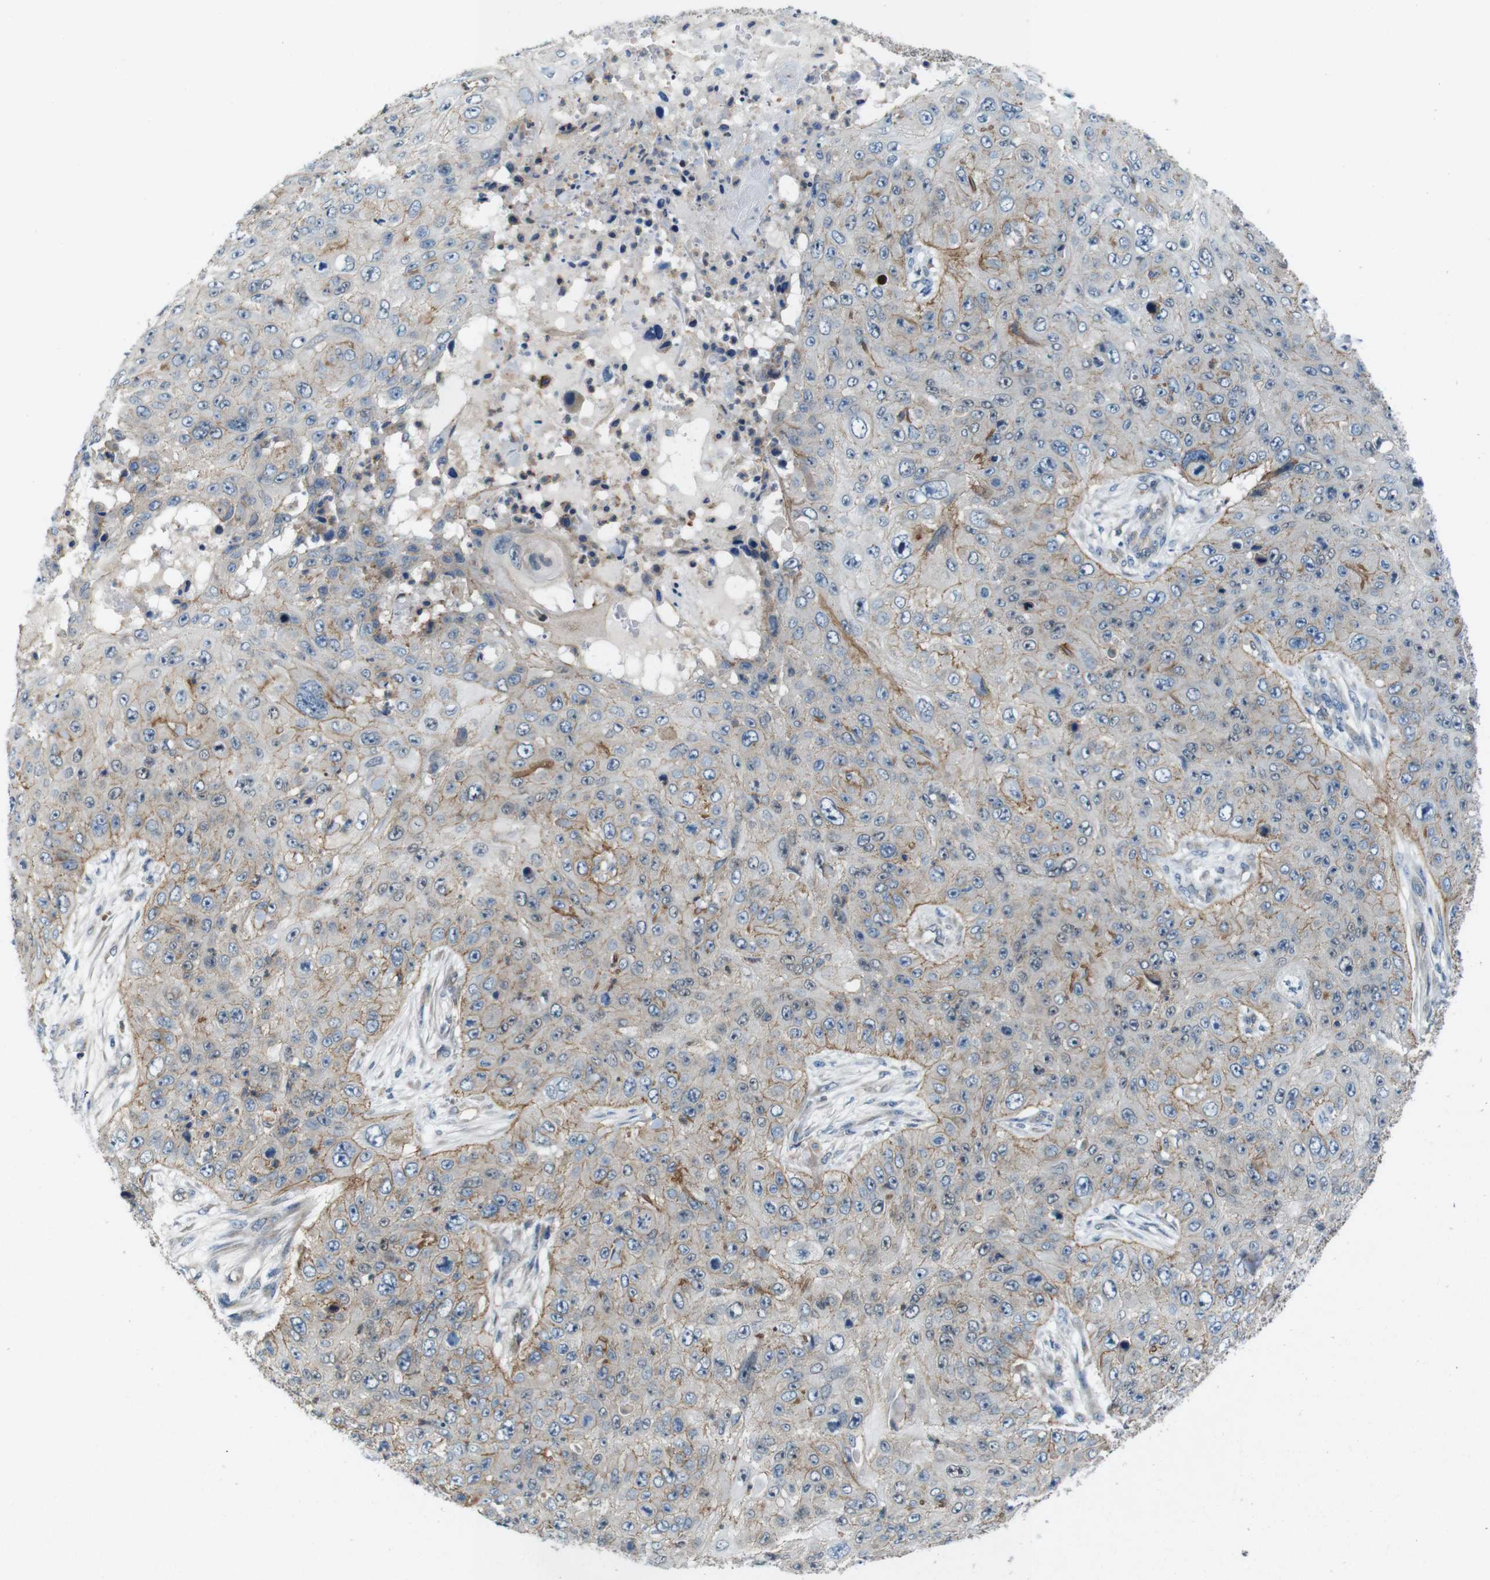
{"staining": {"intensity": "weak", "quantity": ">75%", "location": "cytoplasmic/membranous"}, "tissue": "skin cancer", "cell_type": "Tumor cells", "image_type": "cancer", "snomed": [{"axis": "morphology", "description": "Squamous cell carcinoma, NOS"}, {"axis": "topography", "description": "Skin"}], "caption": "The micrograph exhibits a brown stain indicating the presence of a protein in the cytoplasmic/membranous of tumor cells in skin squamous cell carcinoma.", "gene": "SKI", "patient": {"sex": "female", "age": 80}}